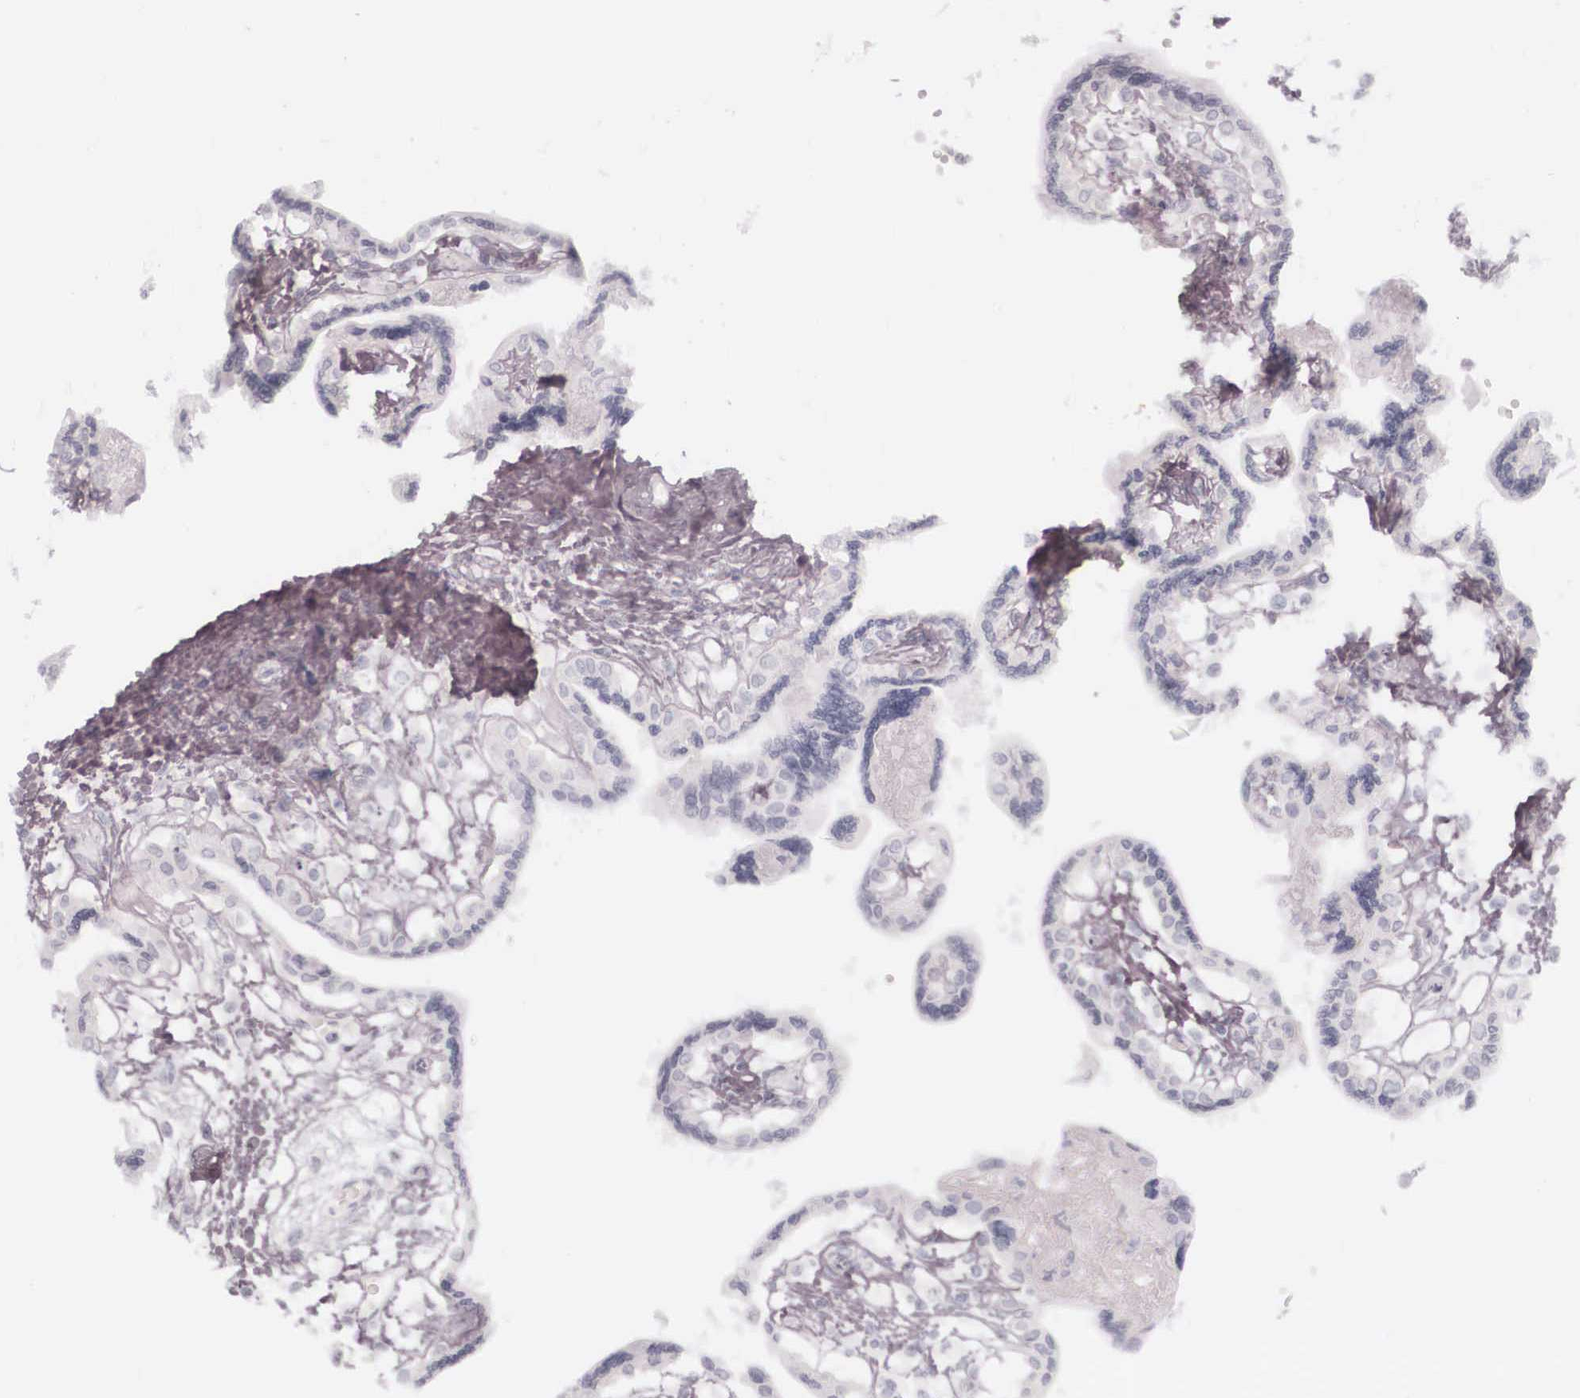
{"staining": {"intensity": "negative", "quantity": "none", "location": "none"}, "tissue": "placenta", "cell_type": "Decidual cells", "image_type": "normal", "snomed": [{"axis": "morphology", "description": "Normal tissue, NOS"}, {"axis": "topography", "description": "Placenta"}], "caption": "This is an IHC photomicrograph of unremarkable placenta. There is no expression in decidual cells.", "gene": "KRT14", "patient": {"sex": "female", "age": 31}}